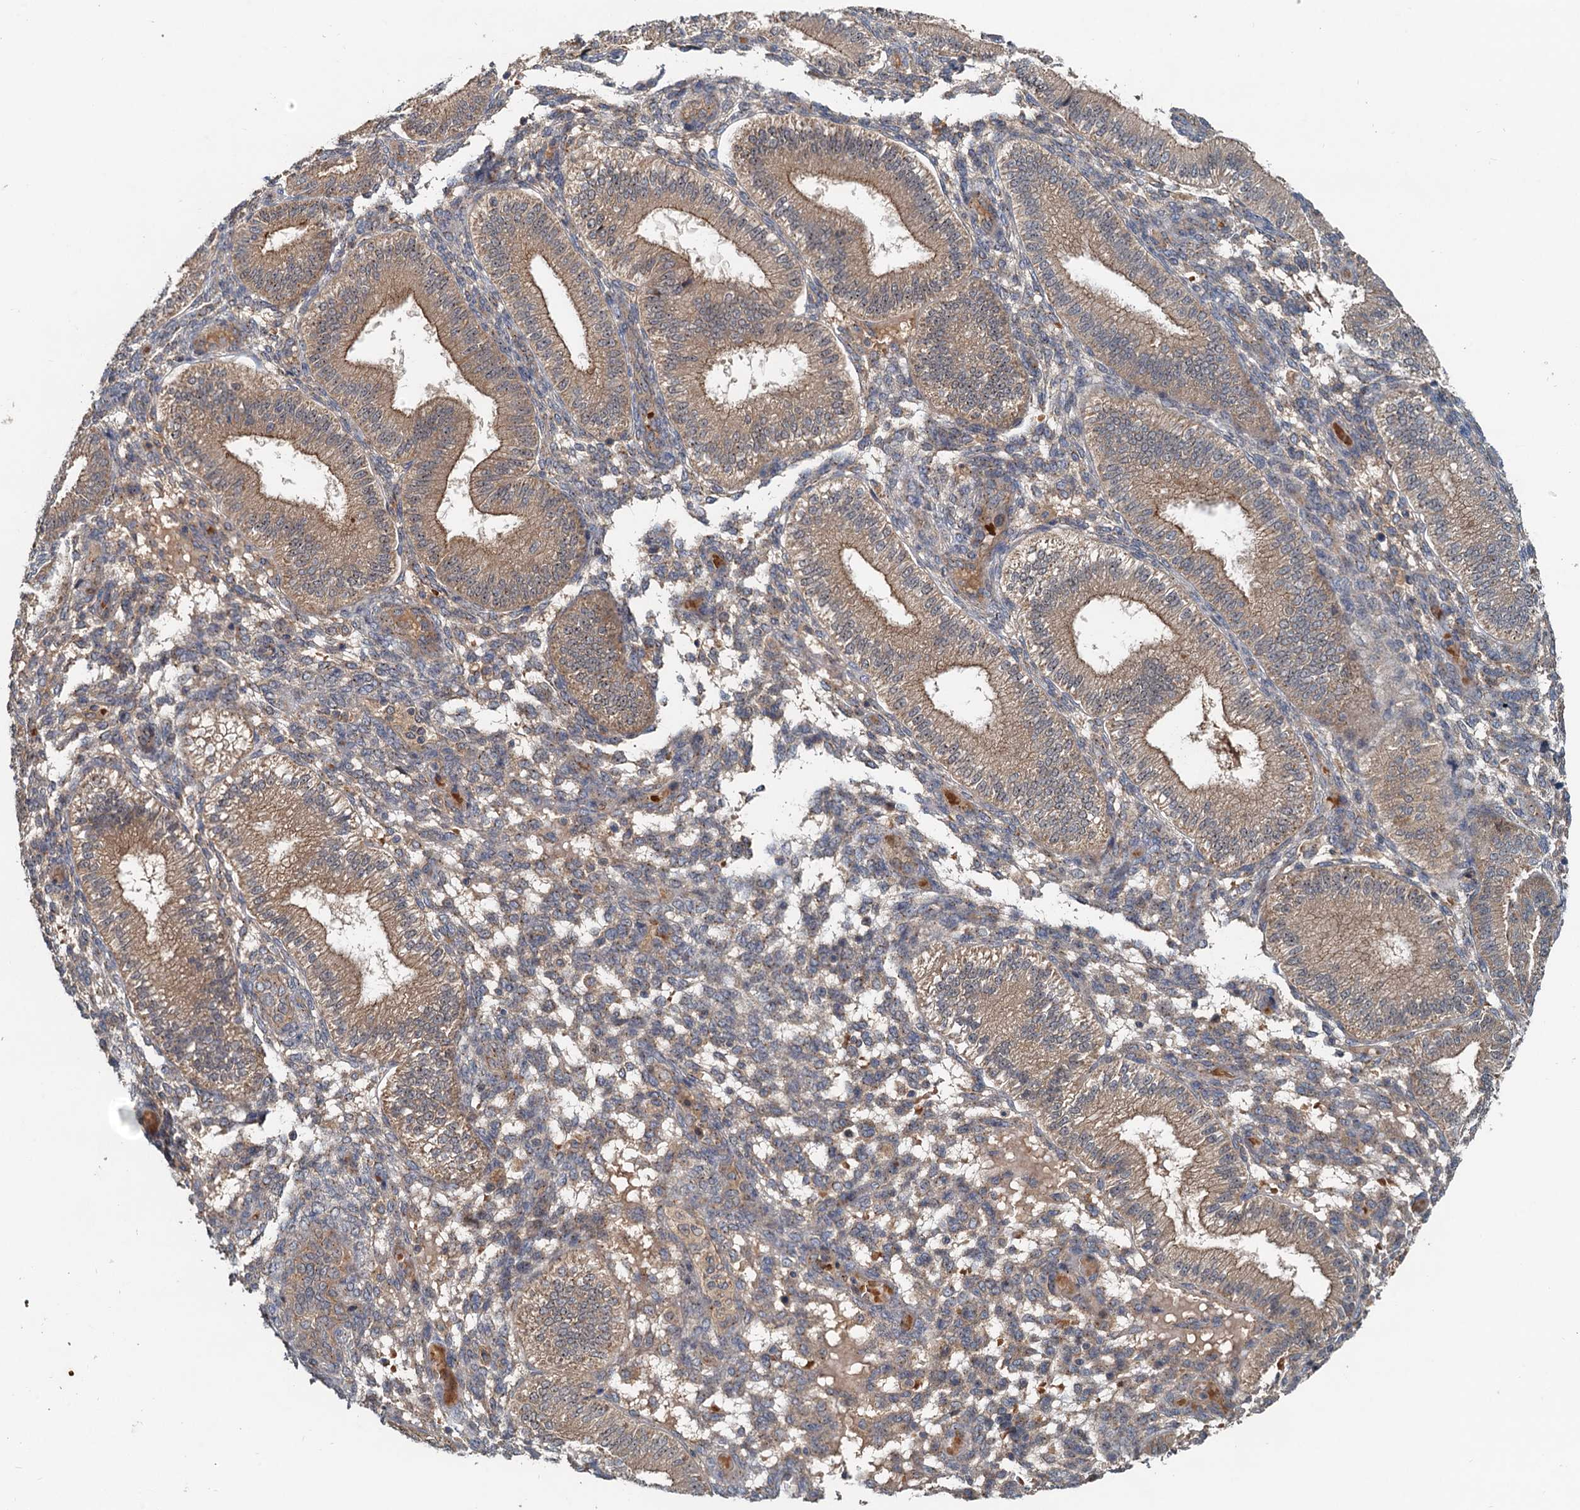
{"staining": {"intensity": "weak", "quantity": "25%-75%", "location": "cytoplasmic/membranous"}, "tissue": "endometrium", "cell_type": "Cells in endometrial stroma", "image_type": "normal", "snomed": [{"axis": "morphology", "description": "Normal tissue, NOS"}, {"axis": "topography", "description": "Endometrium"}], "caption": "Immunohistochemistry (DAB (3,3'-diaminobenzidine)) staining of benign endometrium reveals weak cytoplasmic/membranous protein positivity in about 25%-75% of cells in endometrial stroma.", "gene": "CEP68", "patient": {"sex": "female", "age": 39}}